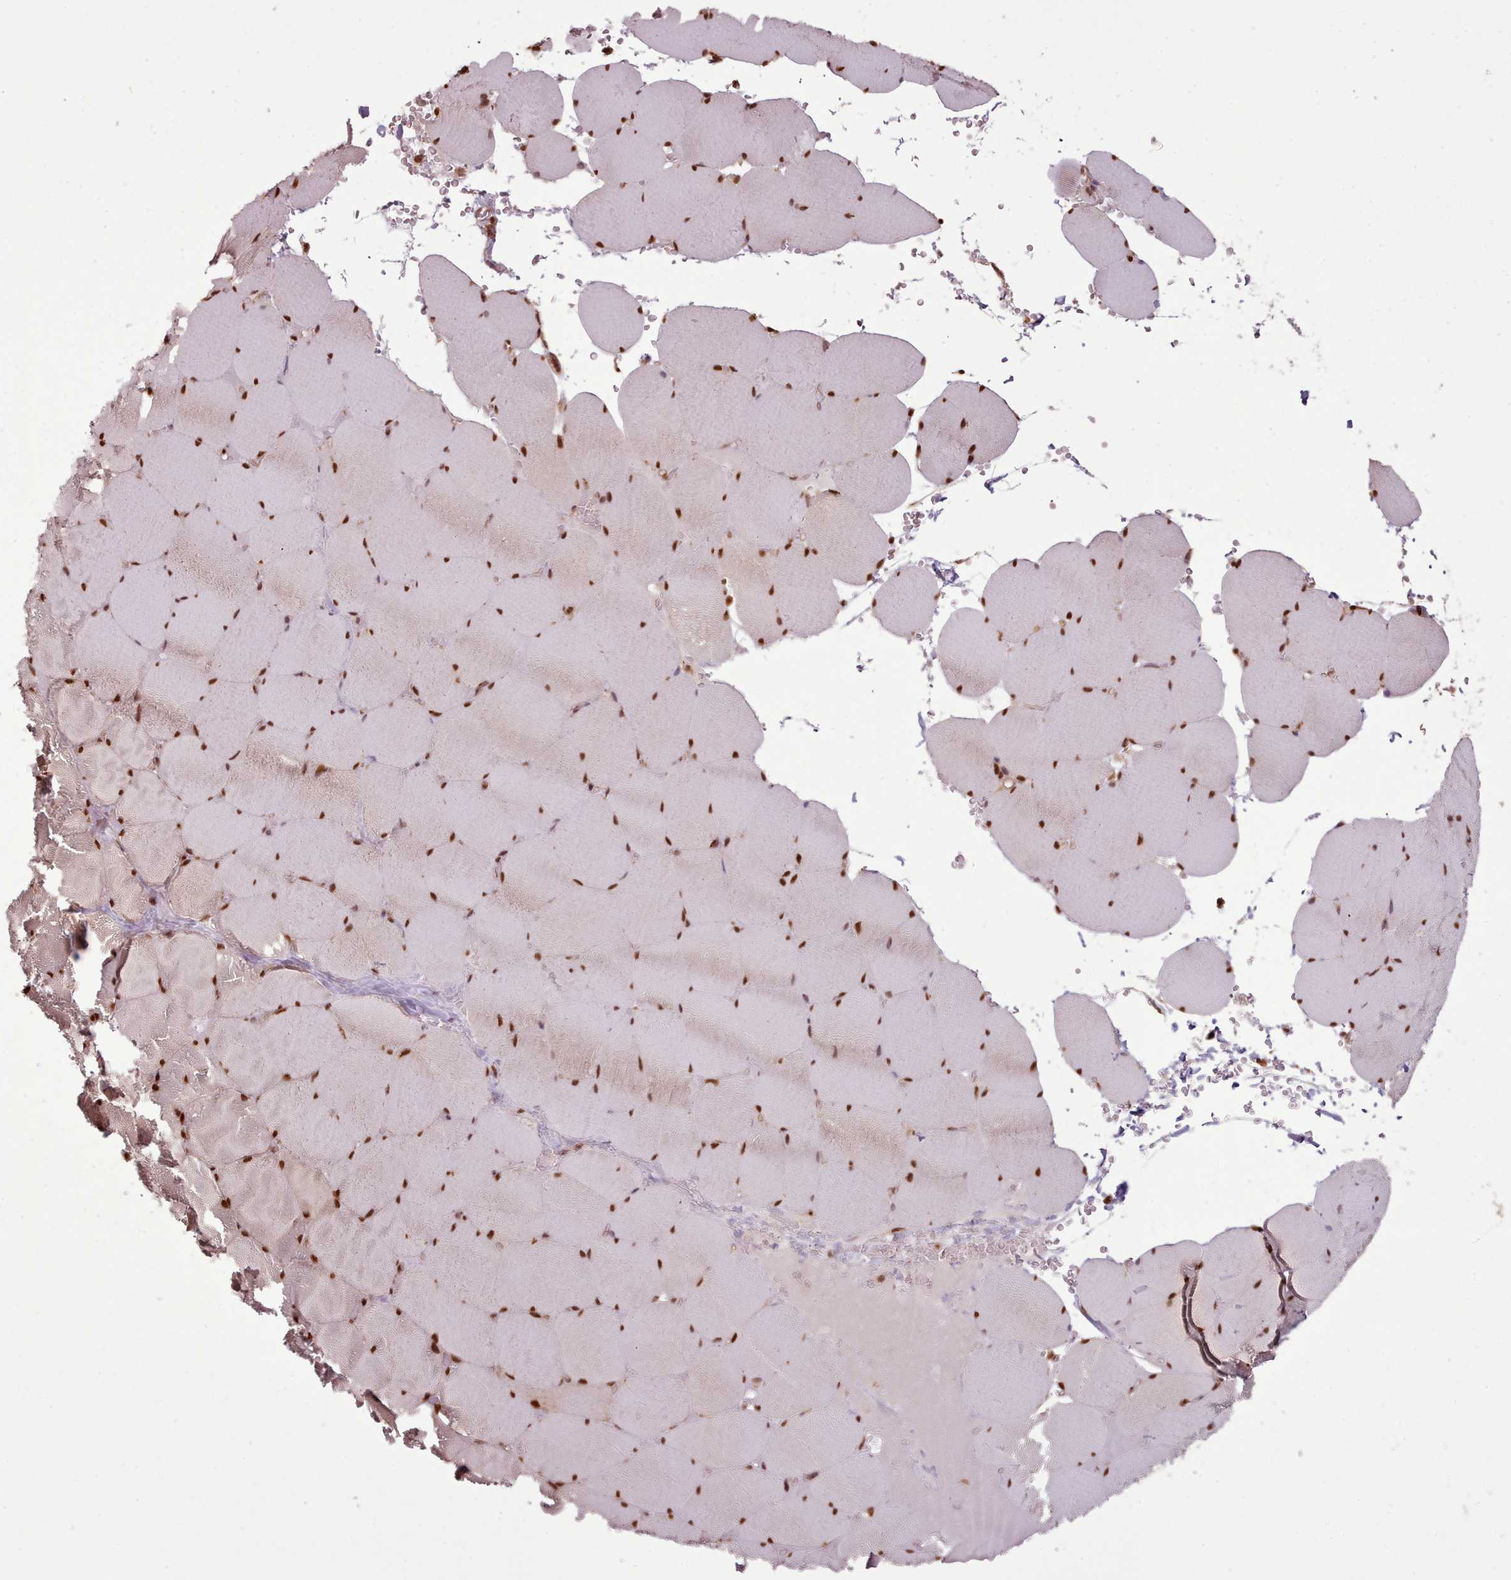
{"staining": {"intensity": "strong", "quantity": "25%-75%", "location": "nuclear"}, "tissue": "skeletal muscle", "cell_type": "Myocytes", "image_type": "normal", "snomed": [{"axis": "morphology", "description": "Normal tissue, NOS"}, {"axis": "topography", "description": "Skeletal muscle"}, {"axis": "topography", "description": "Head-Neck"}], "caption": "Protein analysis of unremarkable skeletal muscle shows strong nuclear expression in approximately 25%-75% of myocytes.", "gene": "RPS27A", "patient": {"sex": "male", "age": 66}}